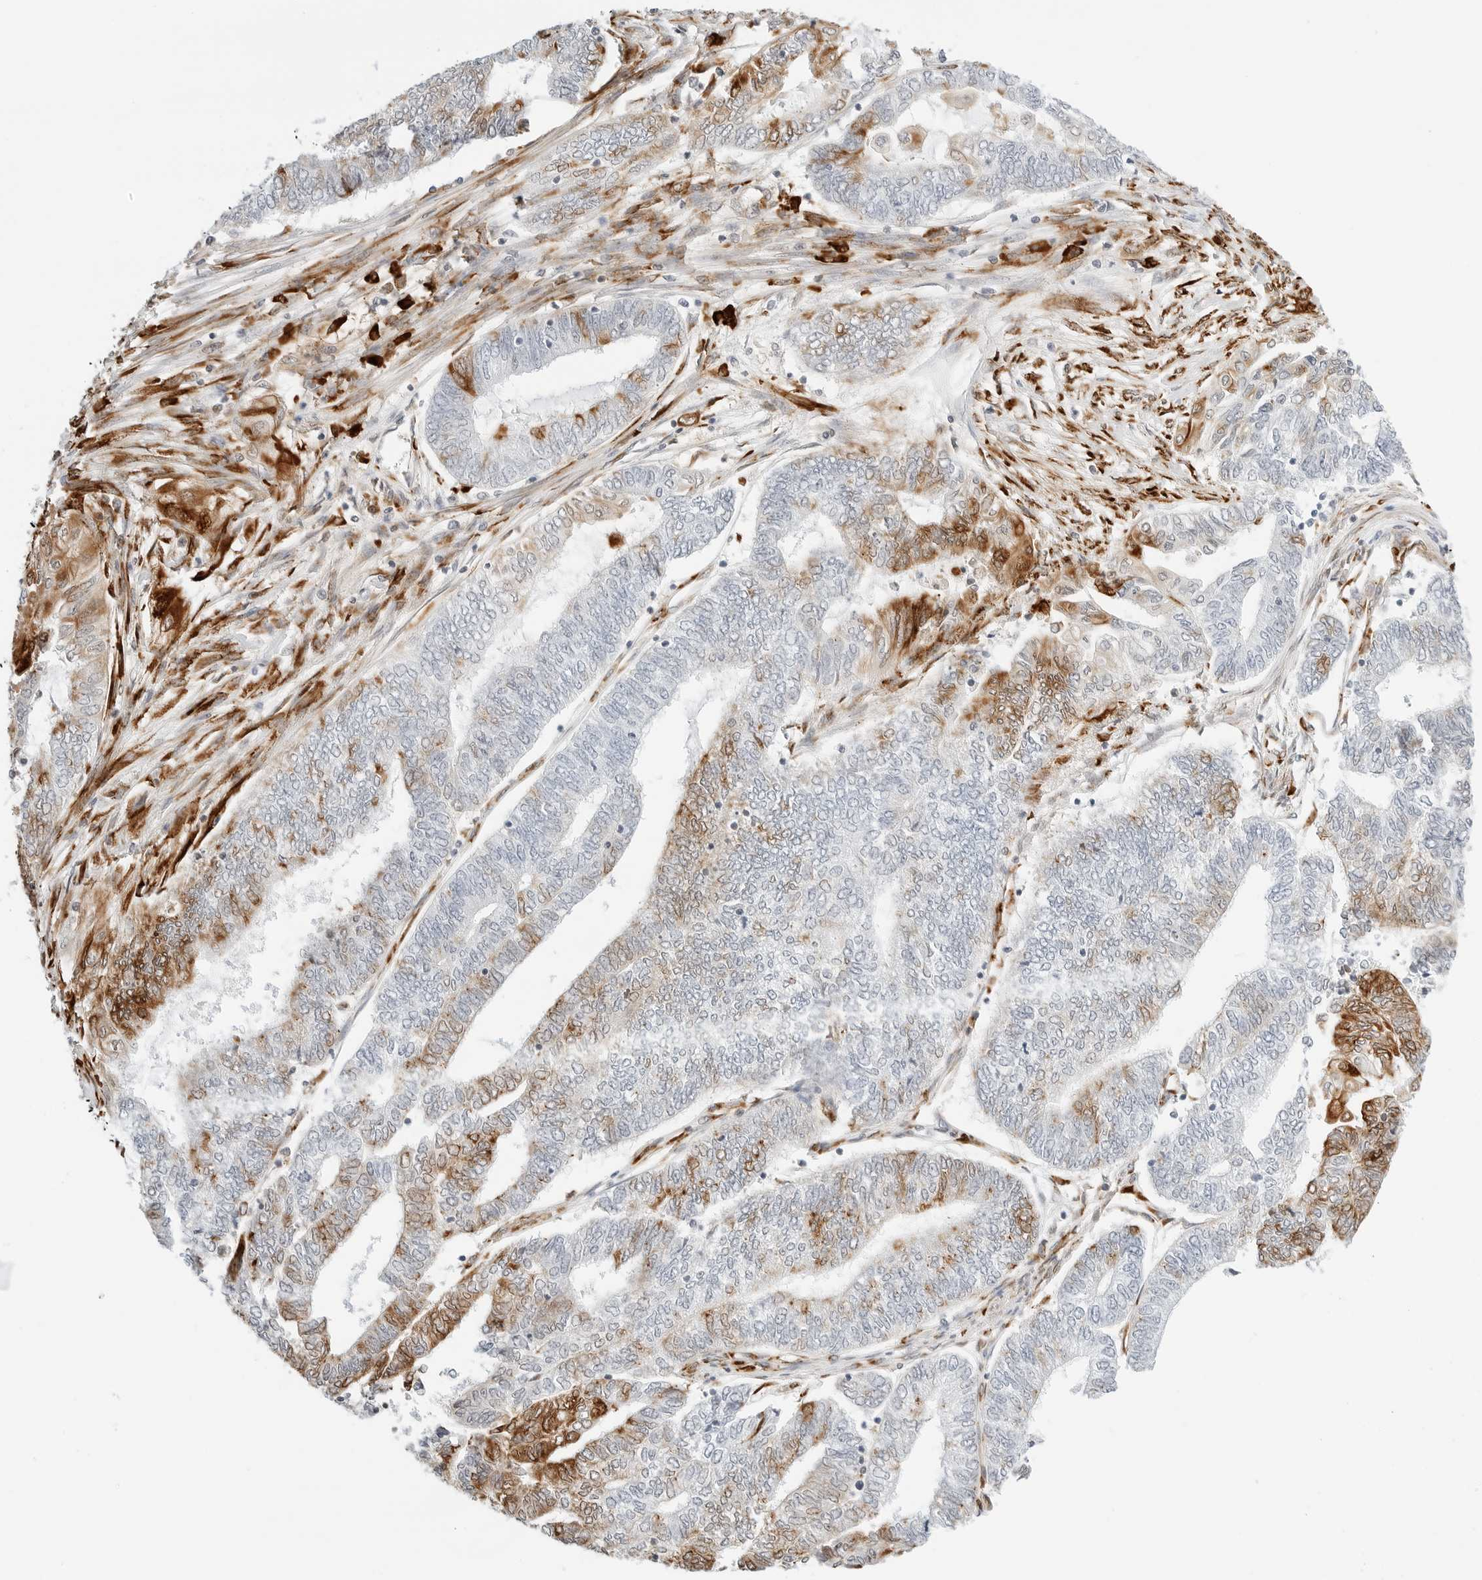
{"staining": {"intensity": "moderate", "quantity": "25%-75%", "location": "cytoplasmic/membranous"}, "tissue": "endometrial cancer", "cell_type": "Tumor cells", "image_type": "cancer", "snomed": [{"axis": "morphology", "description": "Adenocarcinoma, NOS"}, {"axis": "topography", "description": "Uterus"}, {"axis": "topography", "description": "Endometrium"}], "caption": "Immunohistochemistry (DAB (3,3'-diaminobenzidine)) staining of human endometrial cancer (adenocarcinoma) exhibits moderate cytoplasmic/membranous protein positivity in approximately 25%-75% of tumor cells.", "gene": "TEKT2", "patient": {"sex": "female", "age": 70}}